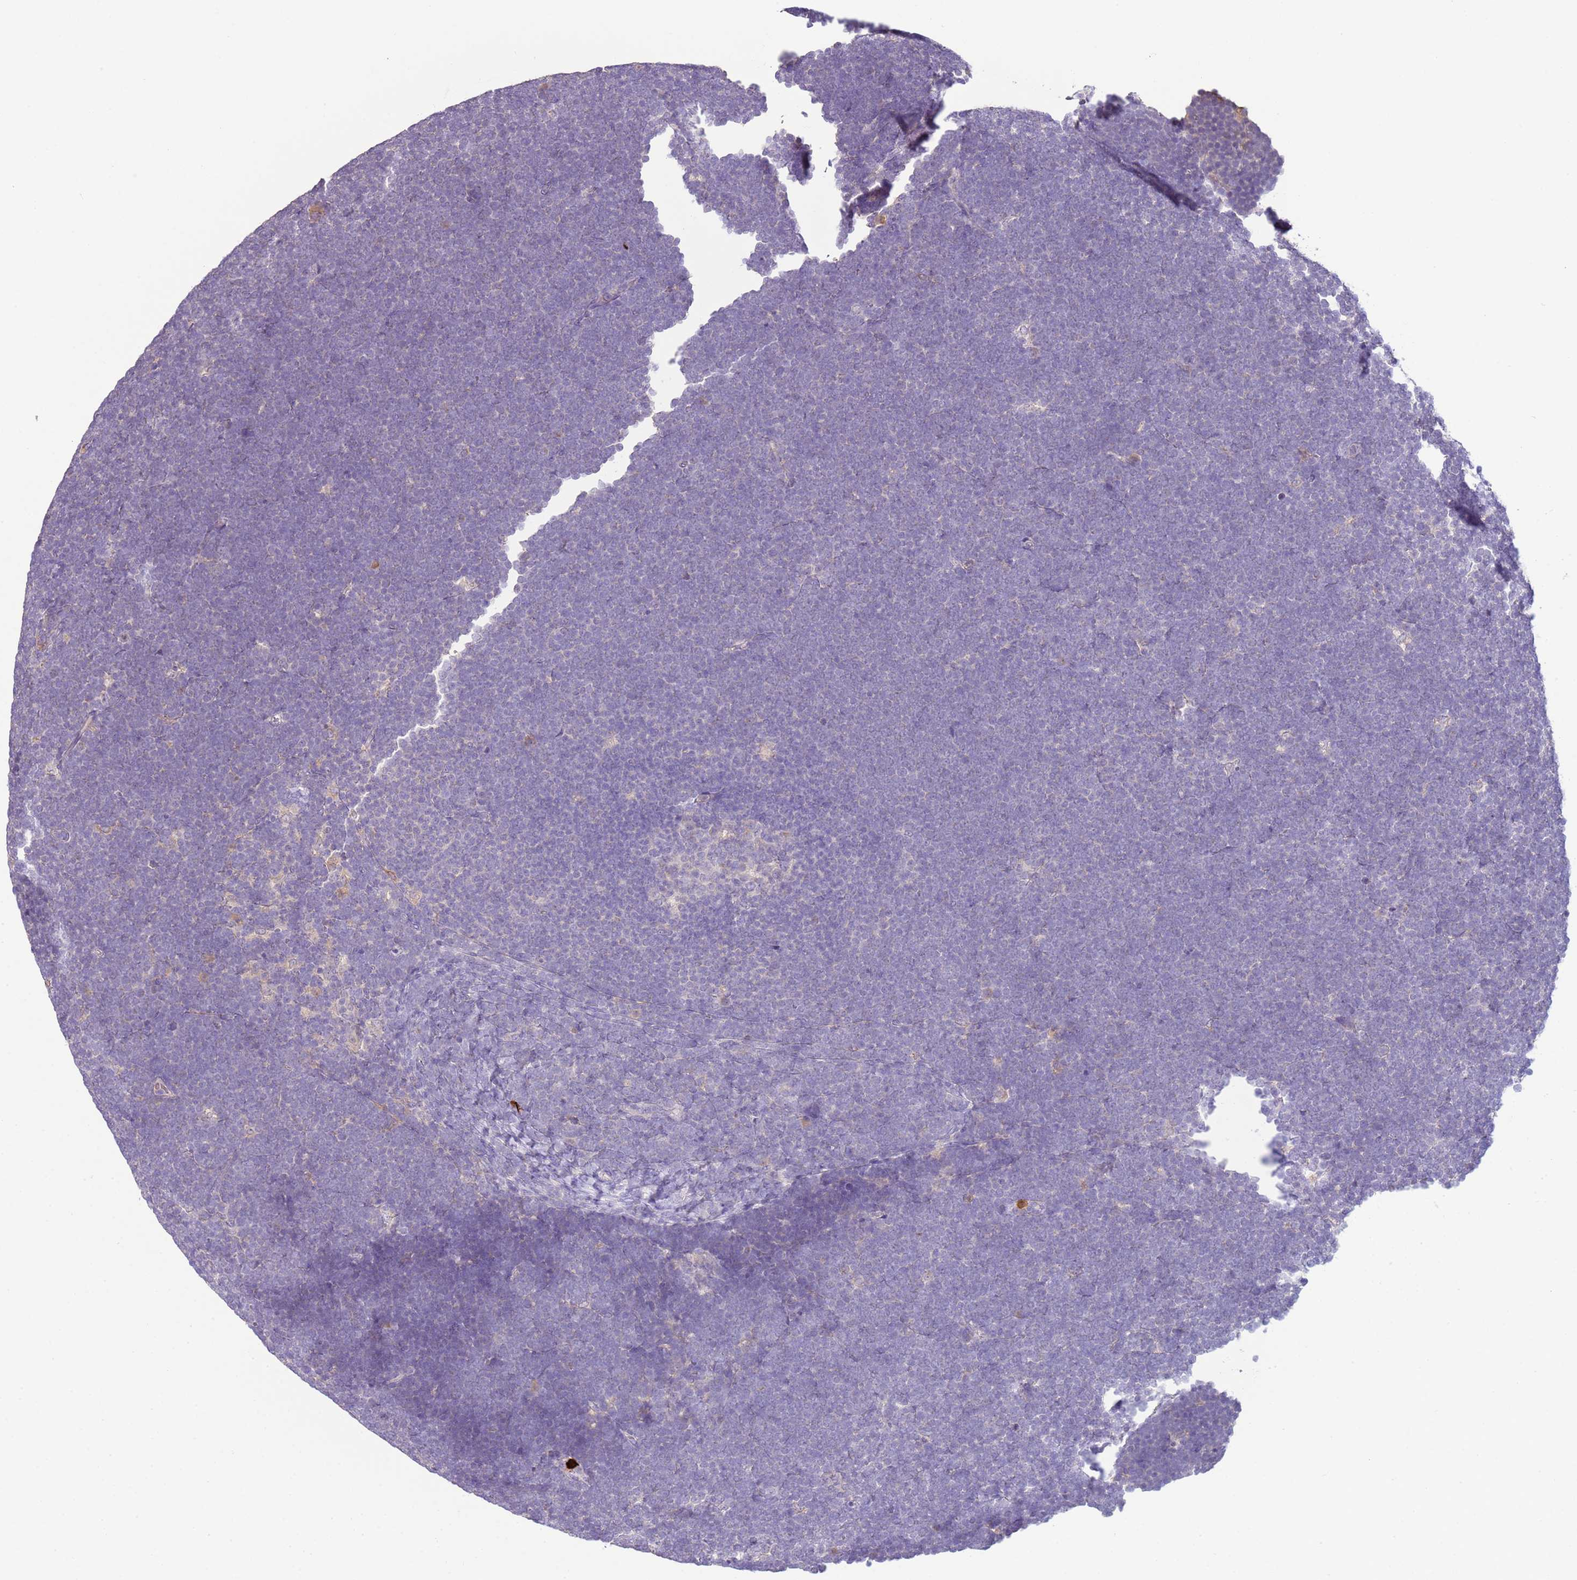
{"staining": {"intensity": "negative", "quantity": "none", "location": "none"}, "tissue": "lymphoma", "cell_type": "Tumor cells", "image_type": "cancer", "snomed": [{"axis": "morphology", "description": "Malignant lymphoma, non-Hodgkin's type, High grade"}, {"axis": "topography", "description": "Lymph node"}], "caption": "Tumor cells are negative for brown protein staining in malignant lymphoma, non-Hodgkin's type (high-grade). (IHC, brightfield microscopy, high magnification).", "gene": "IL2RG", "patient": {"sex": "male", "age": 13}}